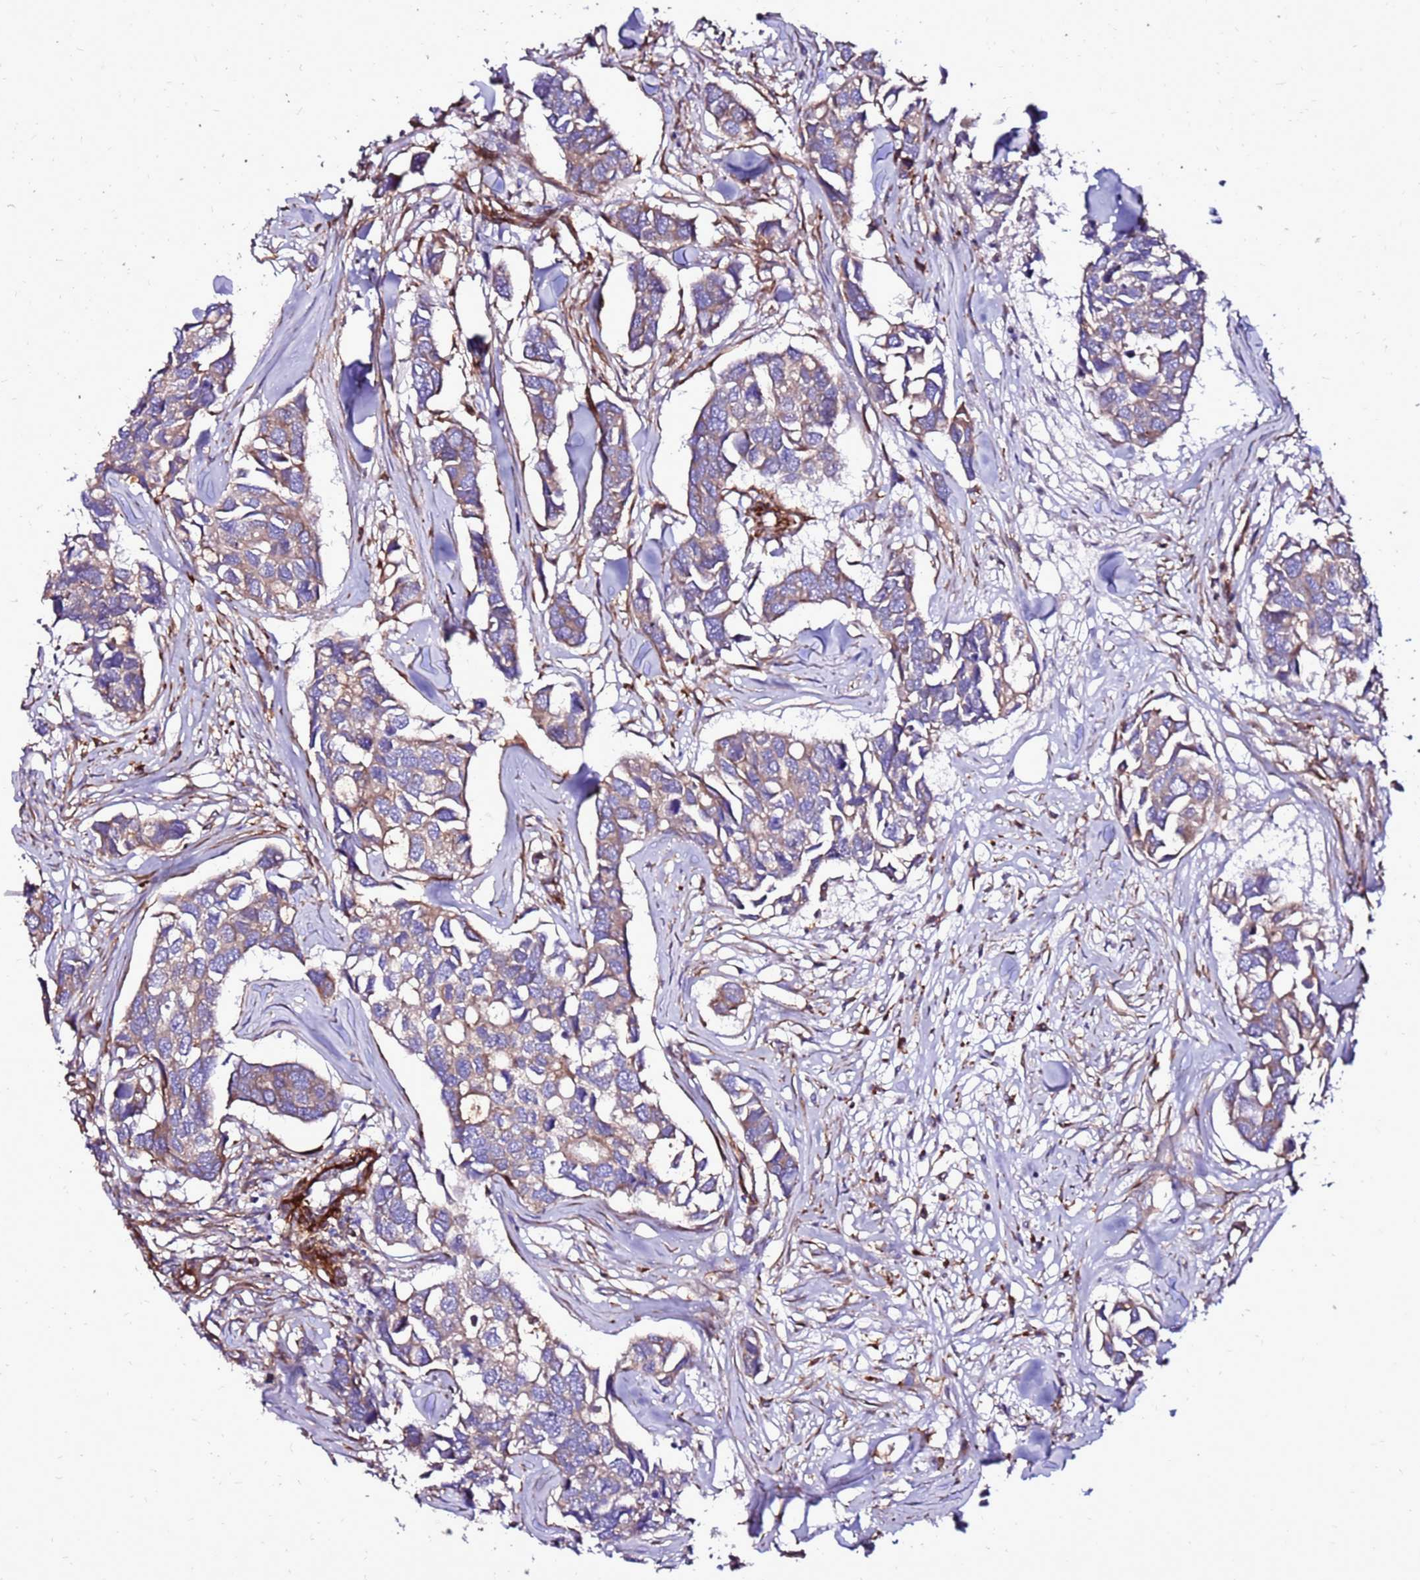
{"staining": {"intensity": "weak", "quantity": ">75%", "location": "cytoplasmic/membranous"}, "tissue": "breast cancer", "cell_type": "Tumor cells", "image_type": "cancer", "snomed": [{"axis": "morphology", "description": "Duct carcinoma"}, {"axis": "topography", "description": "Breast"}], "caption": "This is an image of immunohistochemistry staining of breast infiltrating ductal carcinoma, which shows weak positivity in the cytoplasmic/membranous of tumor cells.", "gene": "EI24", "patient": {"sex": "female", "age": 83}}